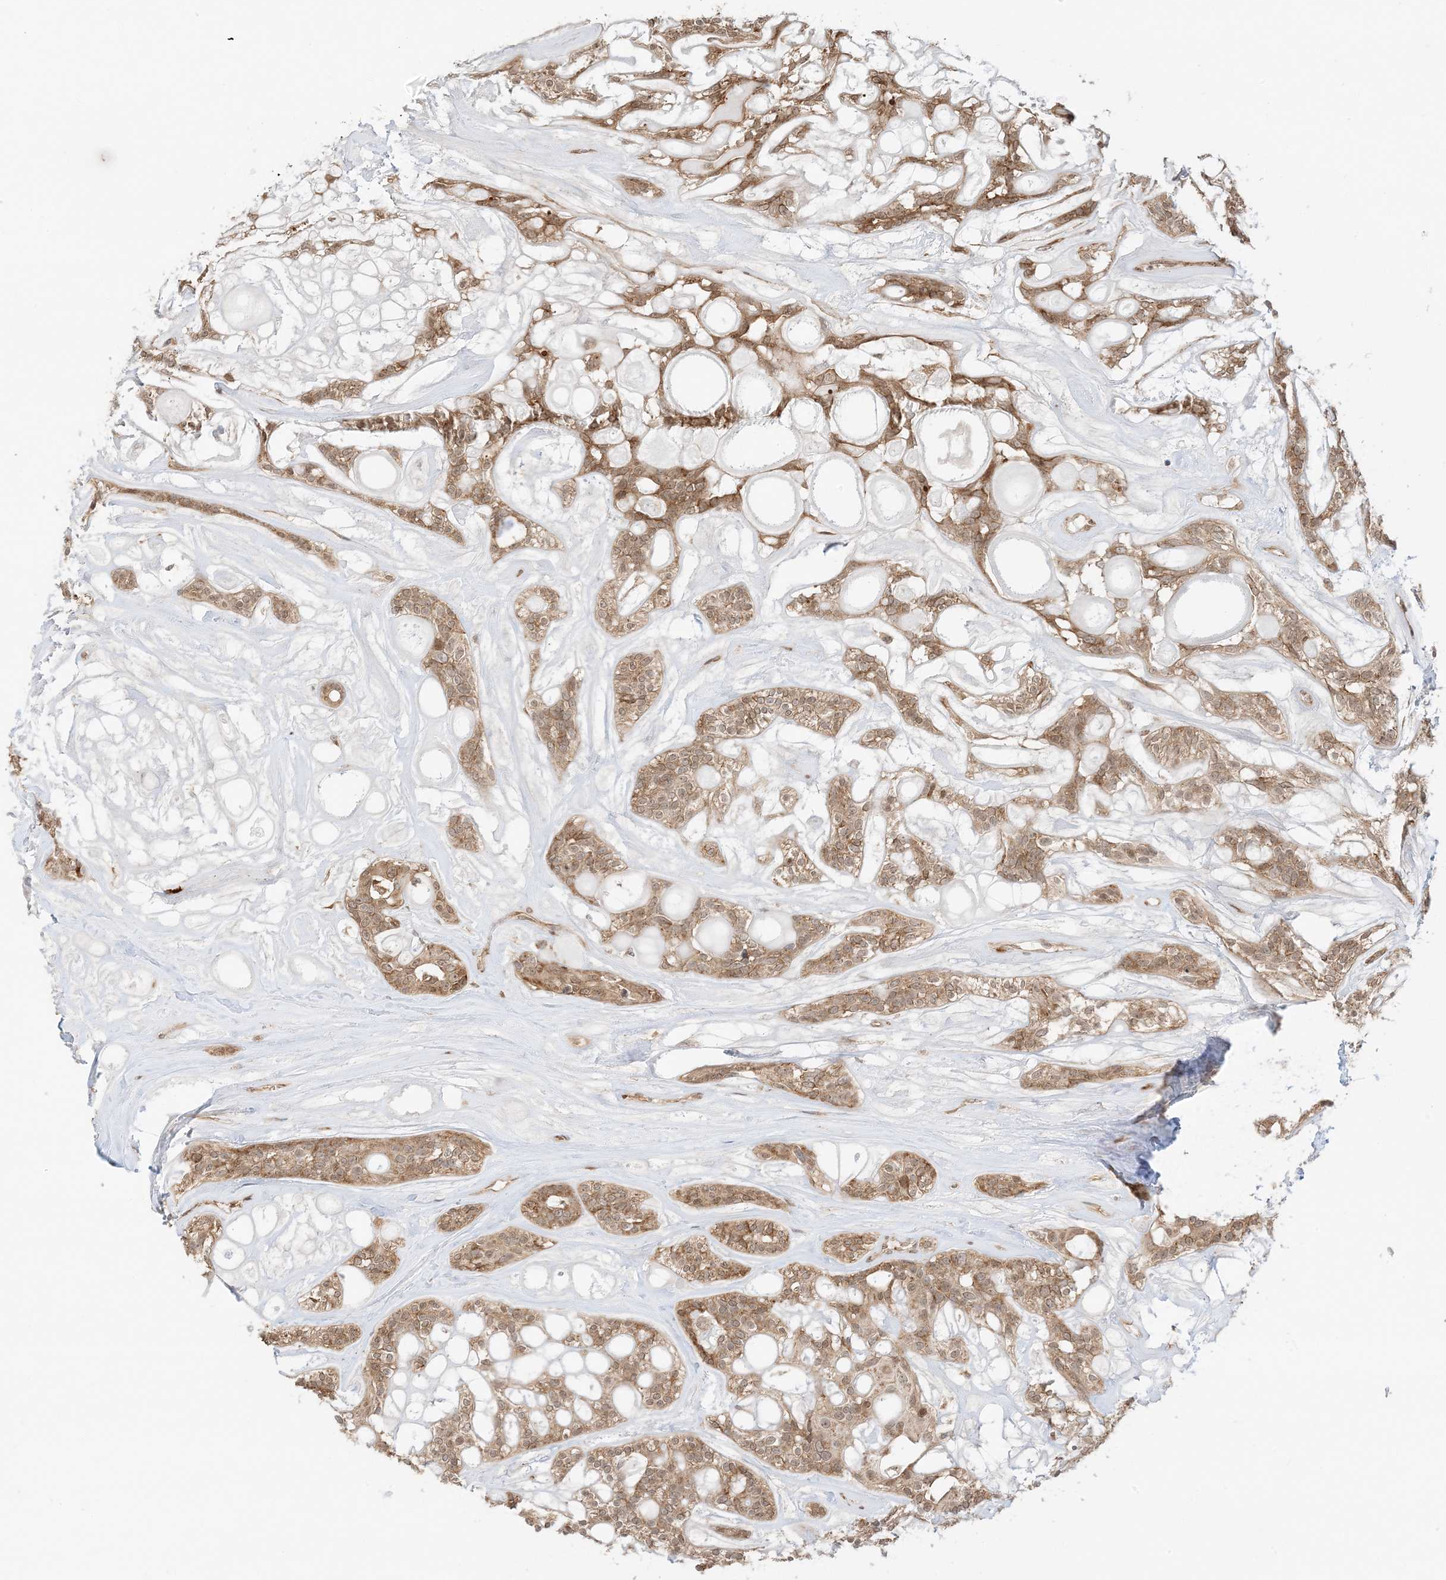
{"staining": {"intensity": "moderate", "quantity": ">75%", "location": "cytoplasmic/membranous"}, "tissue": "head and neck cancer", "cell_type": "Tumor cells", "image_type": "cancer", "snomed": [{"axis": "morphology", "description": "Adenocarcinoma, NOS"}, {"axis": "topography", "description": "Head-Neck"}], "caption": "Moderate cytoplasmic/membranous protein positivity is present in approximately >75% of tumor cells in head and neck cancer. Ihc stains the protein in brown and the nuclei are stained blue.", "gene": "UBAP2L", "patient": {"sex": "male", "age": 66}}